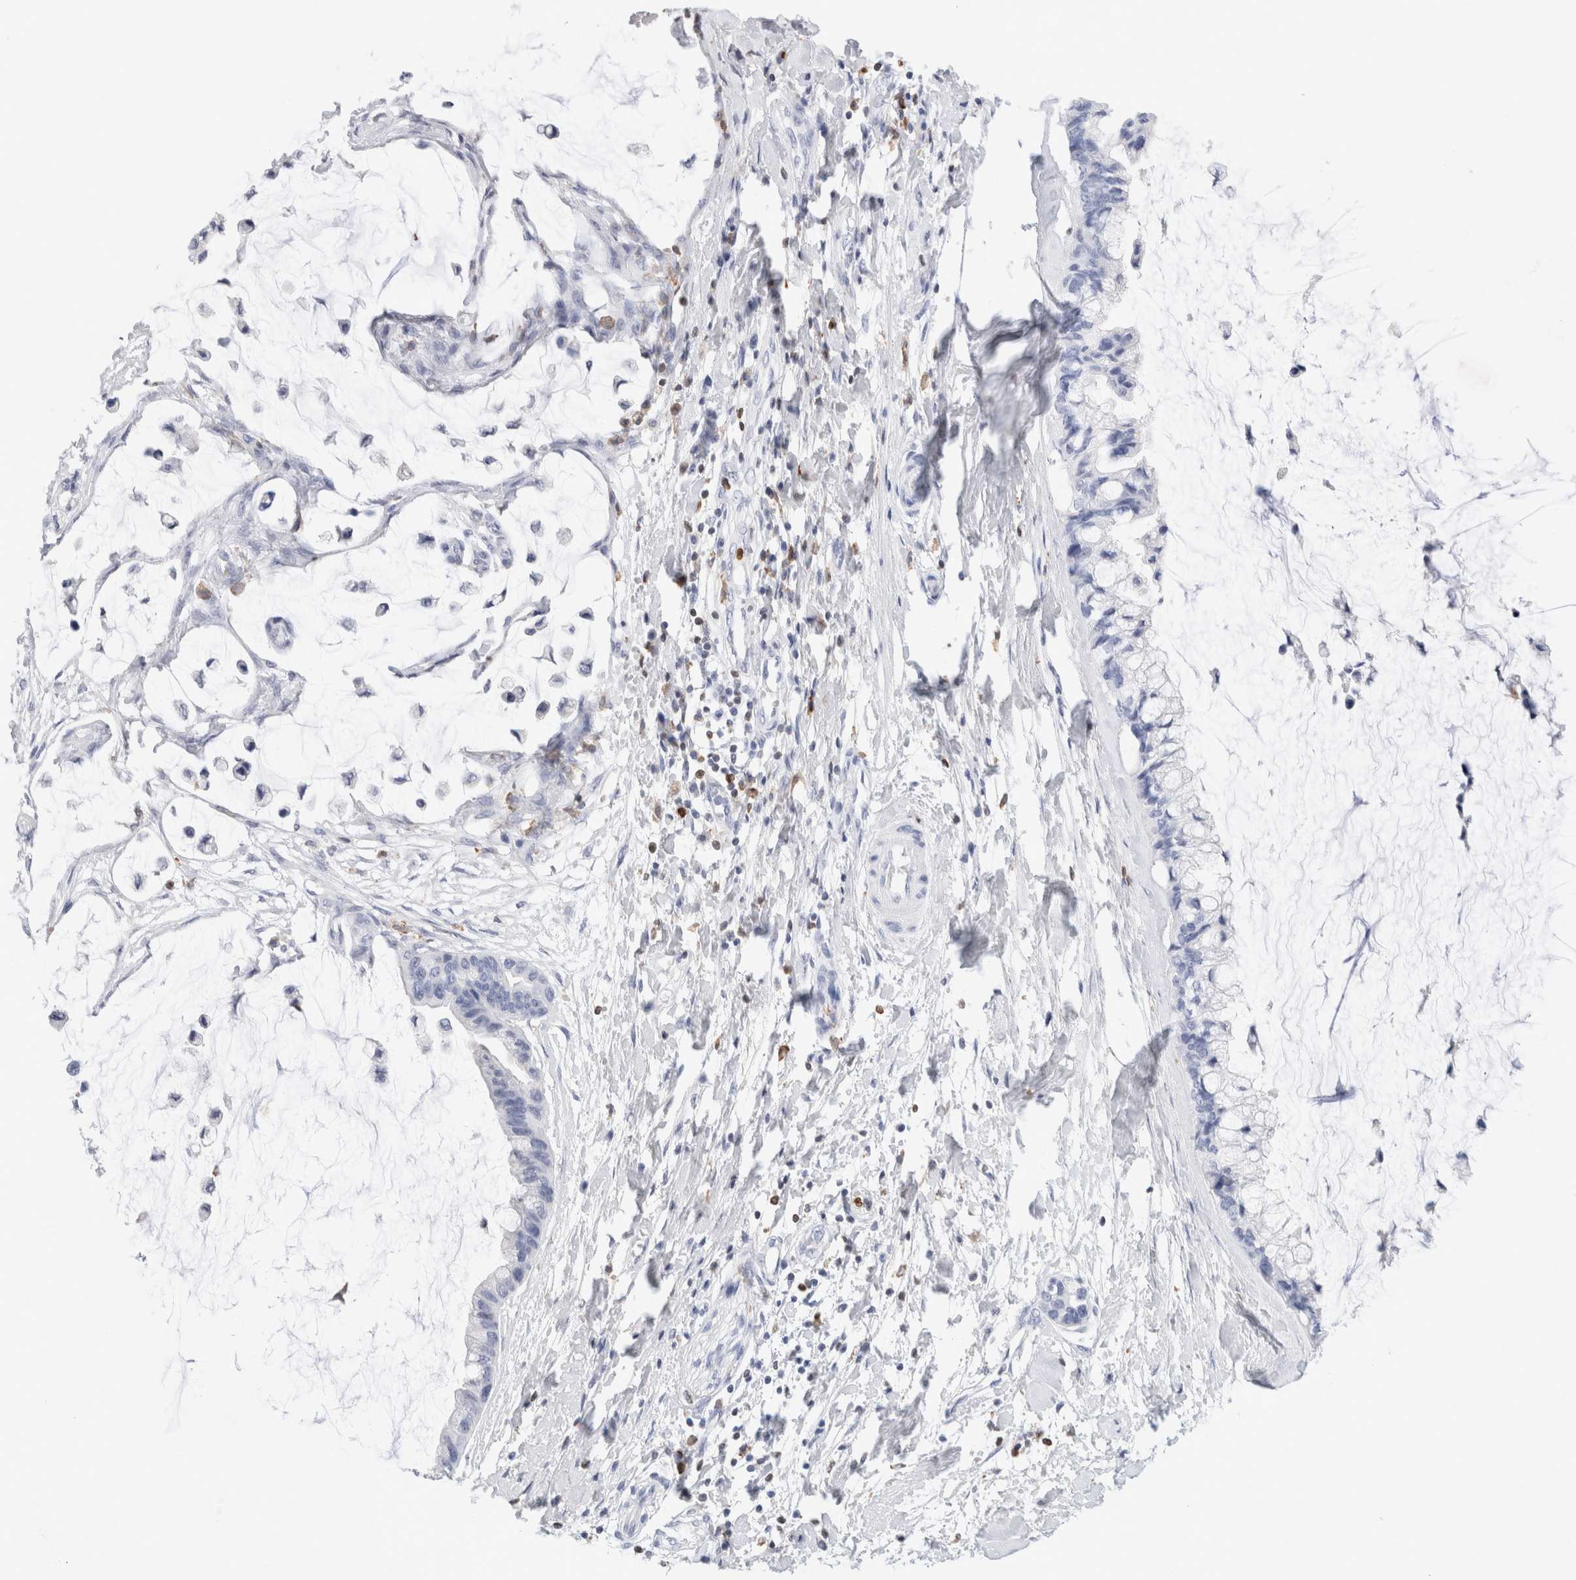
{"staining": {"intensity": "negative", "quantity": "none", "location": "none"}, "tissue": "ovarian cancer", "cell_type": "Tumor cells", "image_type": "cancer", "snomed": [{"axis": "morphology", "description": "Cystadenocarcinoma, mucinous, NOS"}, {"axis": "topography", "description": "Ovary"}], "caption": "Tumor cells show no significant staining in ovarian cancer (mucinous cystadenocarcinoma).", "gene": "ALOX5AP", "patient": {"sex": "female", "age": 39}}